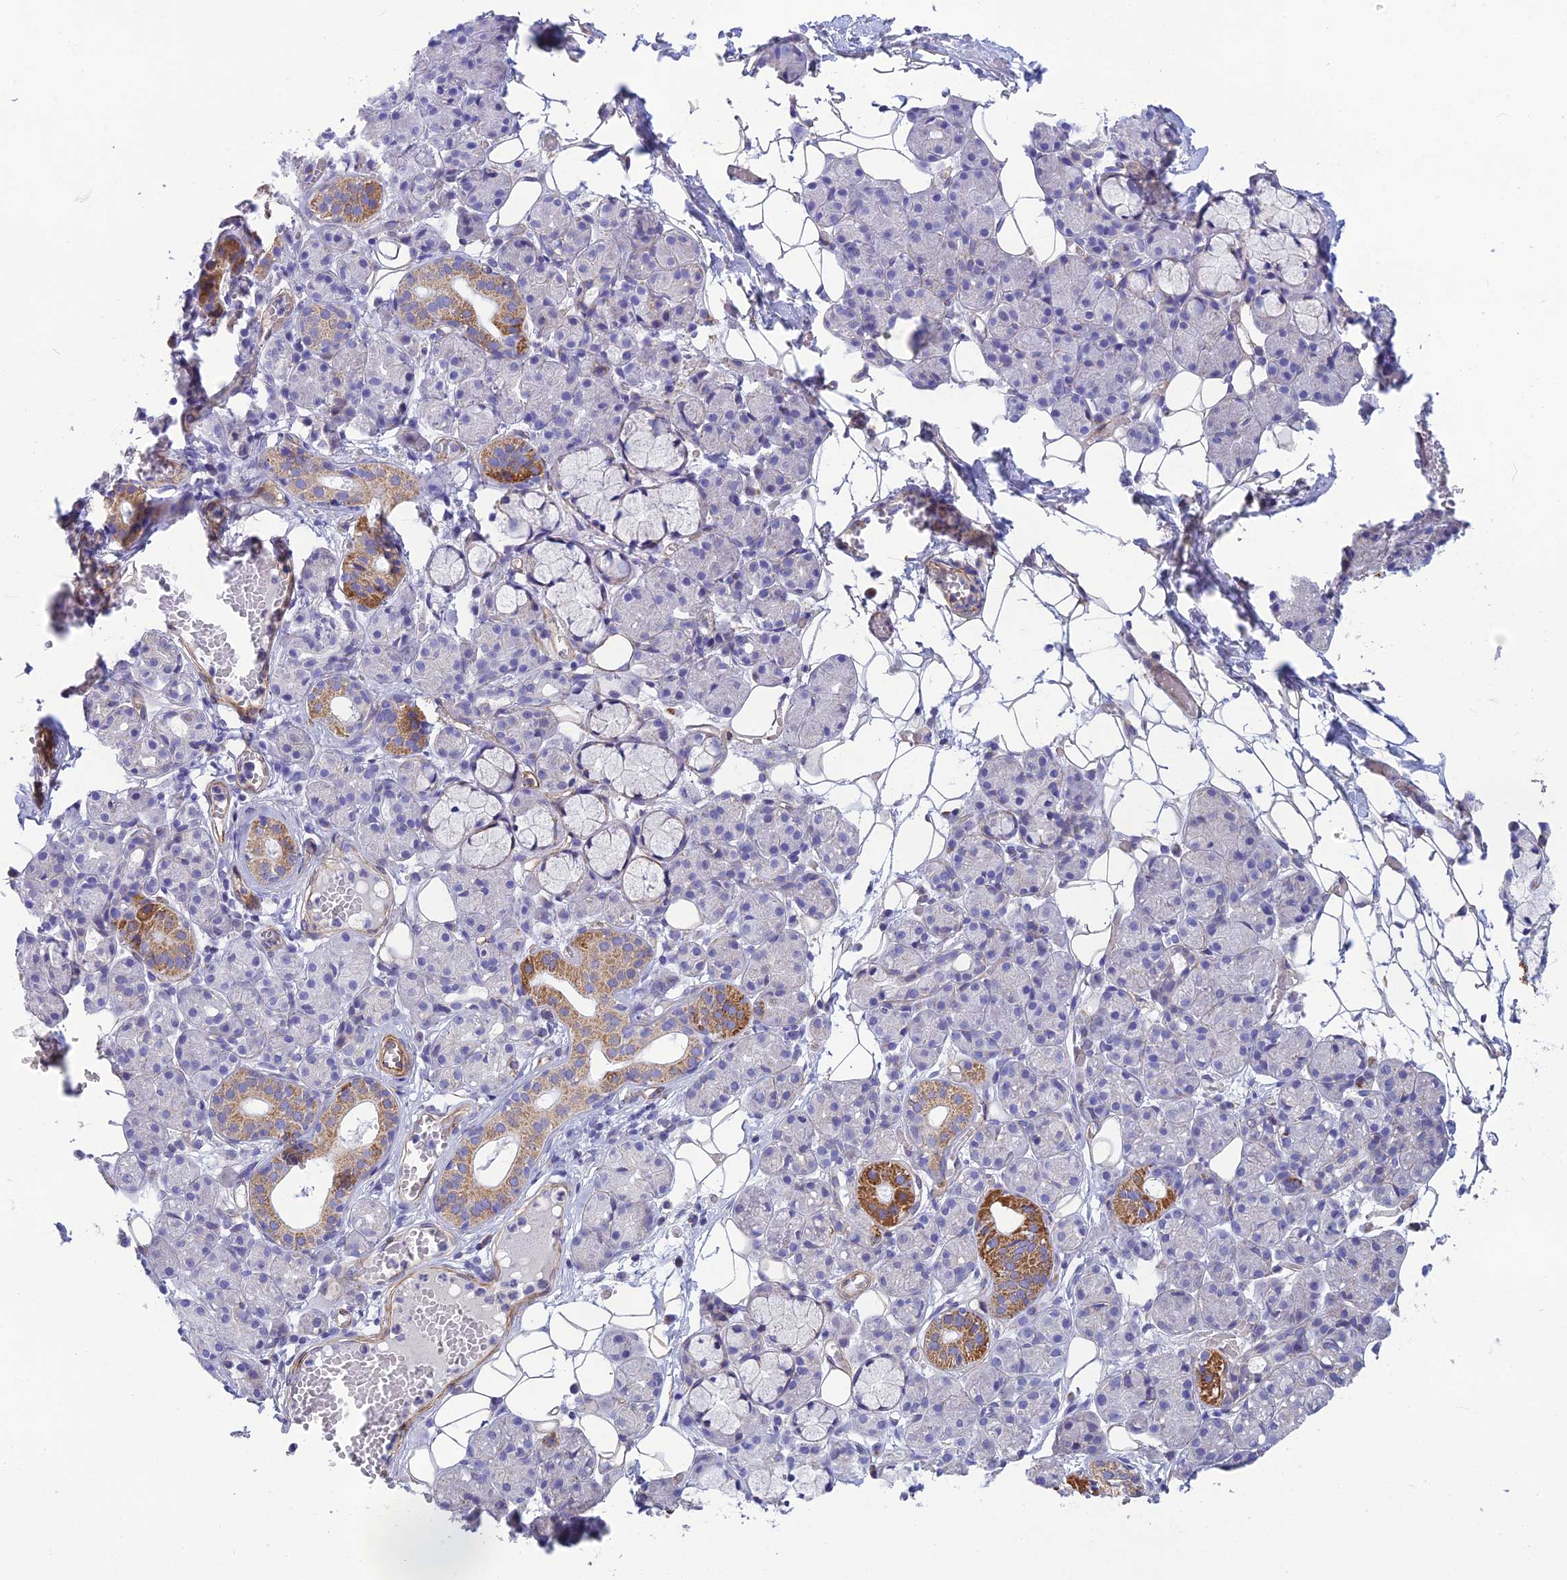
{"staining": {"intensity": "moderate", "quantity": "<25%", "location": "cytoplasmic/membranous"}, "tissue": "salivary gland", "cell_type": "Glandular cells", "image_type": "normal", "snomed": [{"axis": "morphology", "description": "Normal tissue, NOS"}, {"axis": "topography", "description": "Salivary gland"}], "caption": "Glandular cells display low levels of moderate cytoplasmic/membranous expression in about <25% of cells in normal human salivary gland.", "gene": "POMGNT1", "patient": {"sex": "male", "age": 63}}